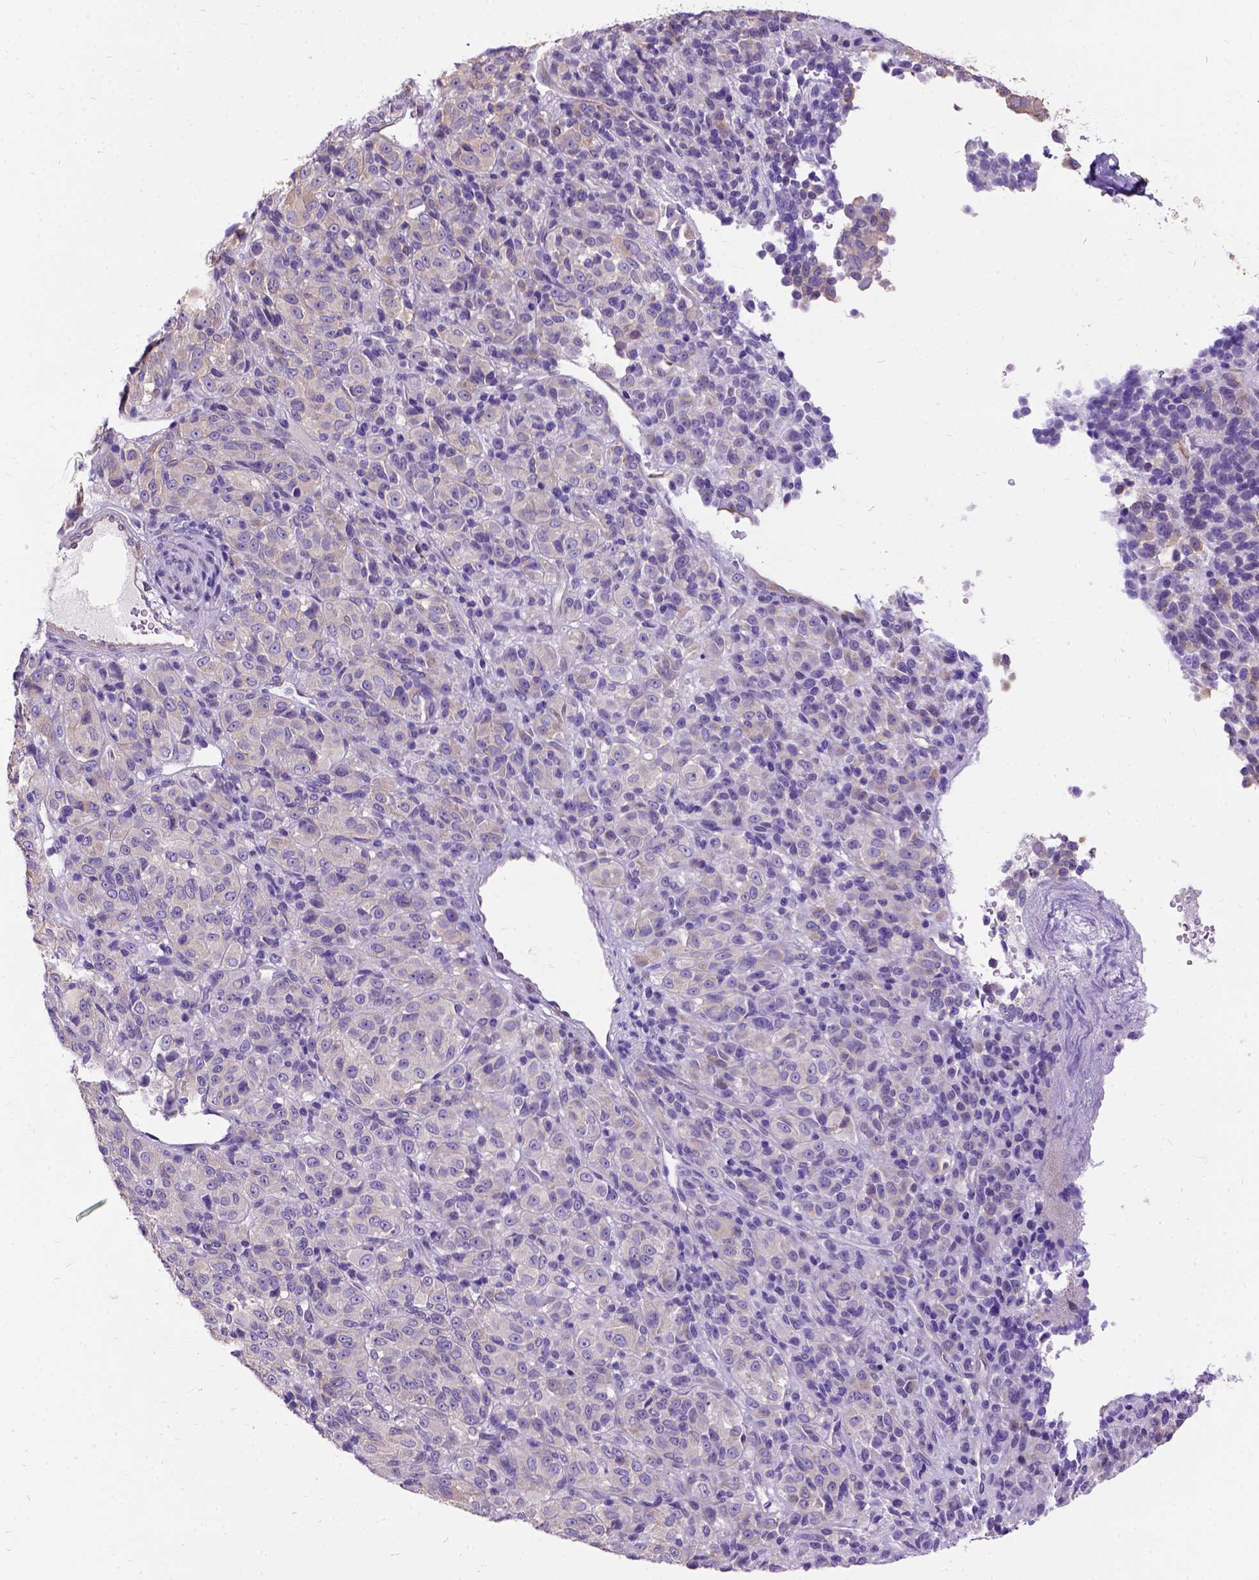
{"staining": {"intensity": "weak", "quantity": "<25%", "location": "cytoplasmic/membranous"}, "tissue": "melanoma", "cell_type": "Tumor cells", "image_type": "cancer", "snomed": [{"axis": "morphology", "description": "Malignant melanoma, Metastatic site"}, {"axis": "topography", "description": "Brain"}], "caption": "This is a image of immunohistochemistry (IHC) staining of malignant melanoma (metastatic site), which shows no staining in tumor cells.", "gene": "CFAP54", "patient": {"sex": "female", "age": 56}}